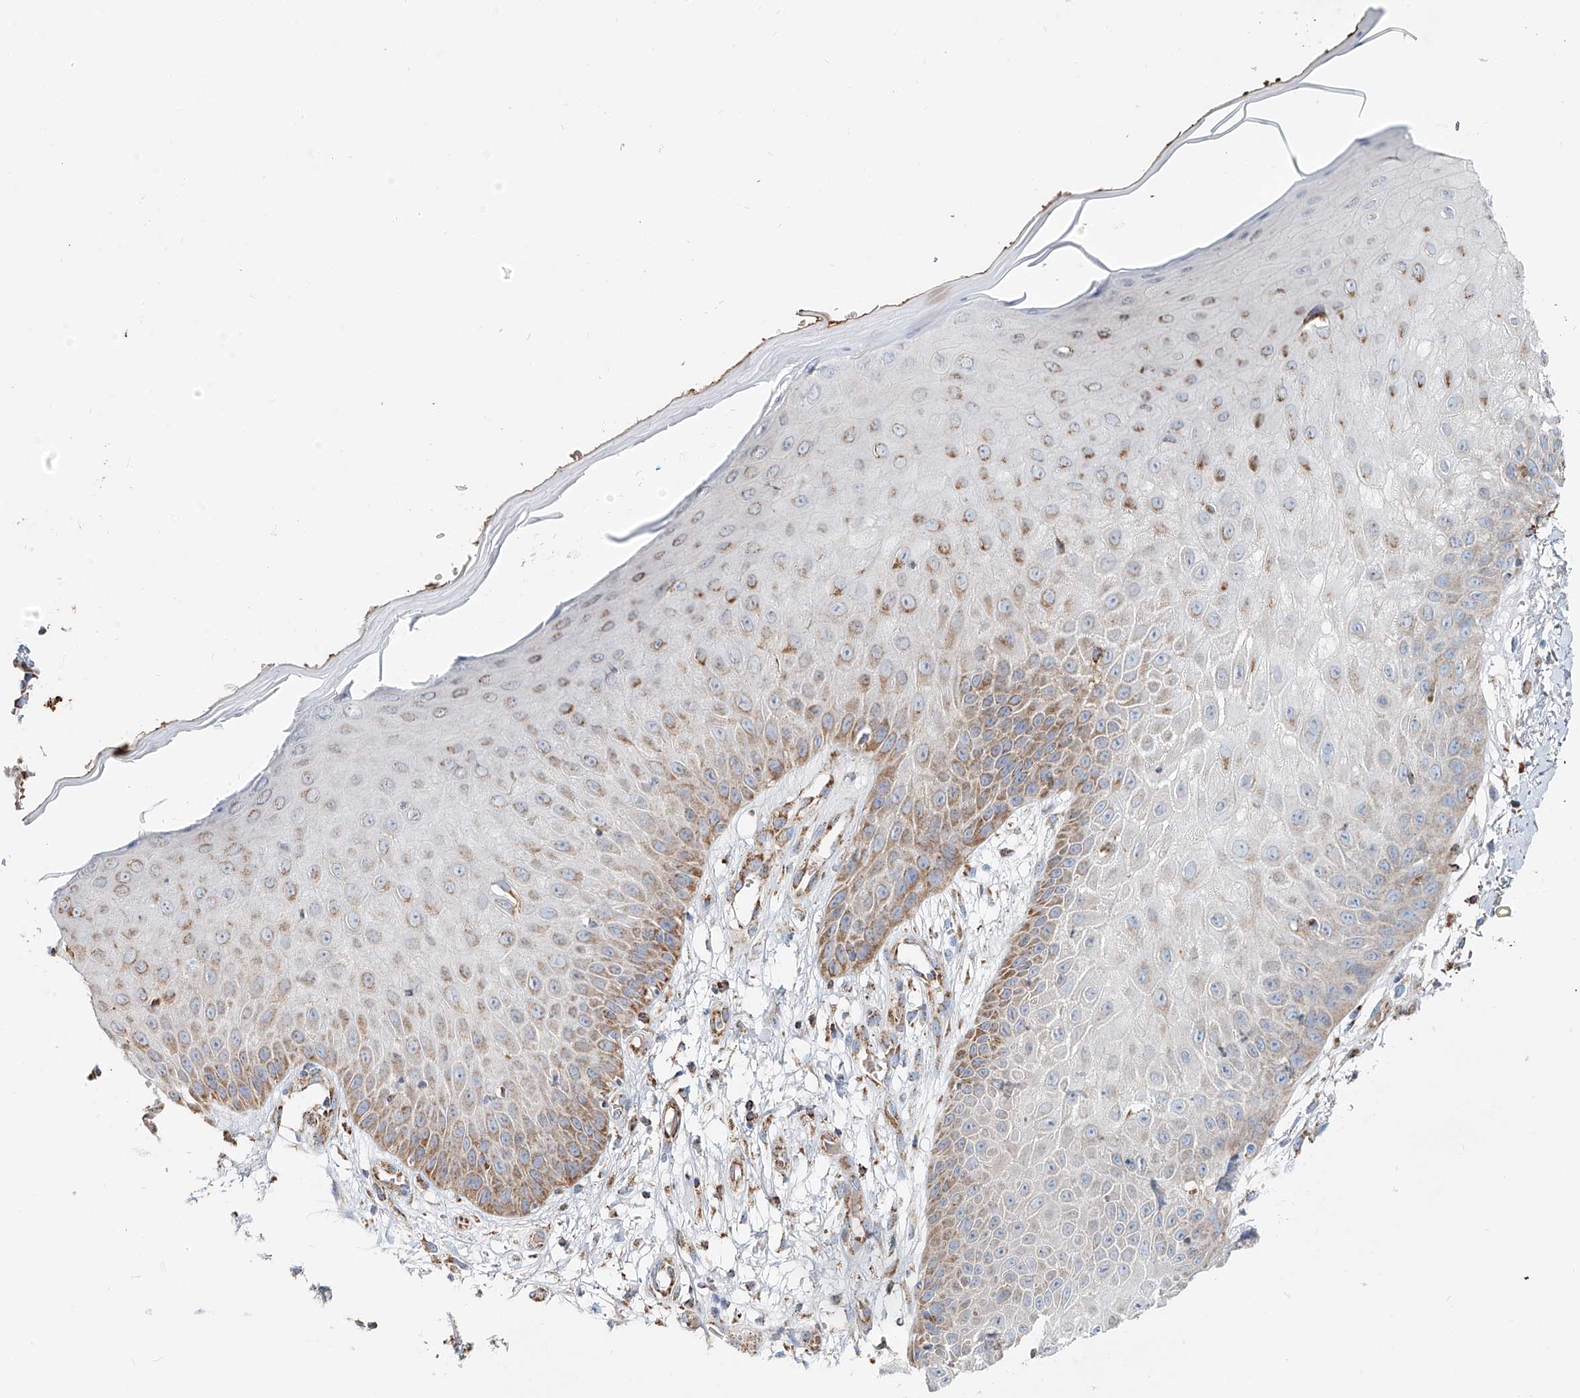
{"staining": {"intensity": "strong", "quantity": ">75%", "location": "cytoplasmic/membranous"}, "tissue": "skin", "cell_type": "Fibroblasts", "image_type": "normal", "snomed": [{"axis": "morphology", "description": "Normal tissue, NOS"}, {"axis": "morphology", "description": "Inflammation, NOS"}, {"axis": "topography", "description": "Skin"}], "caption": "A high amount of strong cytoplasmic/membranous expression is identified in about >75% of fibroblasts in normal skin.", "gene": "CARD10", "patient": {"sex": "female", "age": 44}}